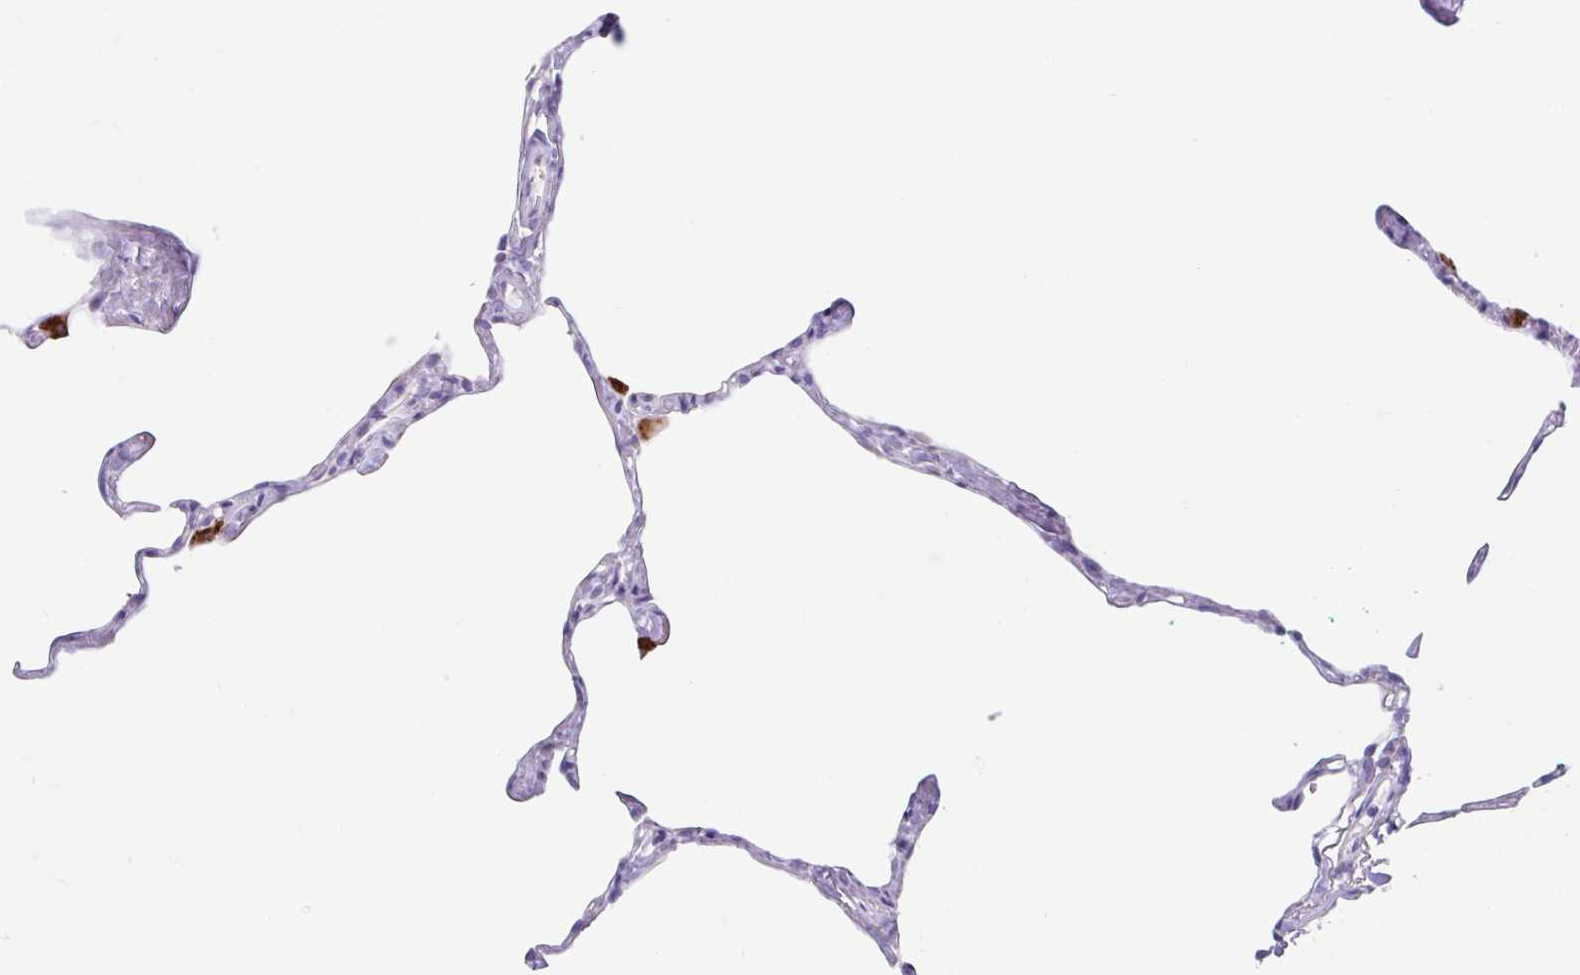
{"staining": {"intensity": "moderate", "quantity": "<25%", "location": "cytoplasmic/membranous"}, "tissue": "lung", "cell_type": "Alveolar cells", "image_type": "normal", "snomed": [{"axis": "morphology", "description": "Normal tissue, NOS"}, {"axis": "topography", "description": "Lung"}], "caption": "A photomicrograph of human lung stained for a protein displays moderate cytoplasmic/membranous brown staining in alveolar cells. The protein of interest is shown in brown color, while the nuclei are stained blue.", "gene": "ZNF33A", "patient": {"sex": "male", "age": 65}}